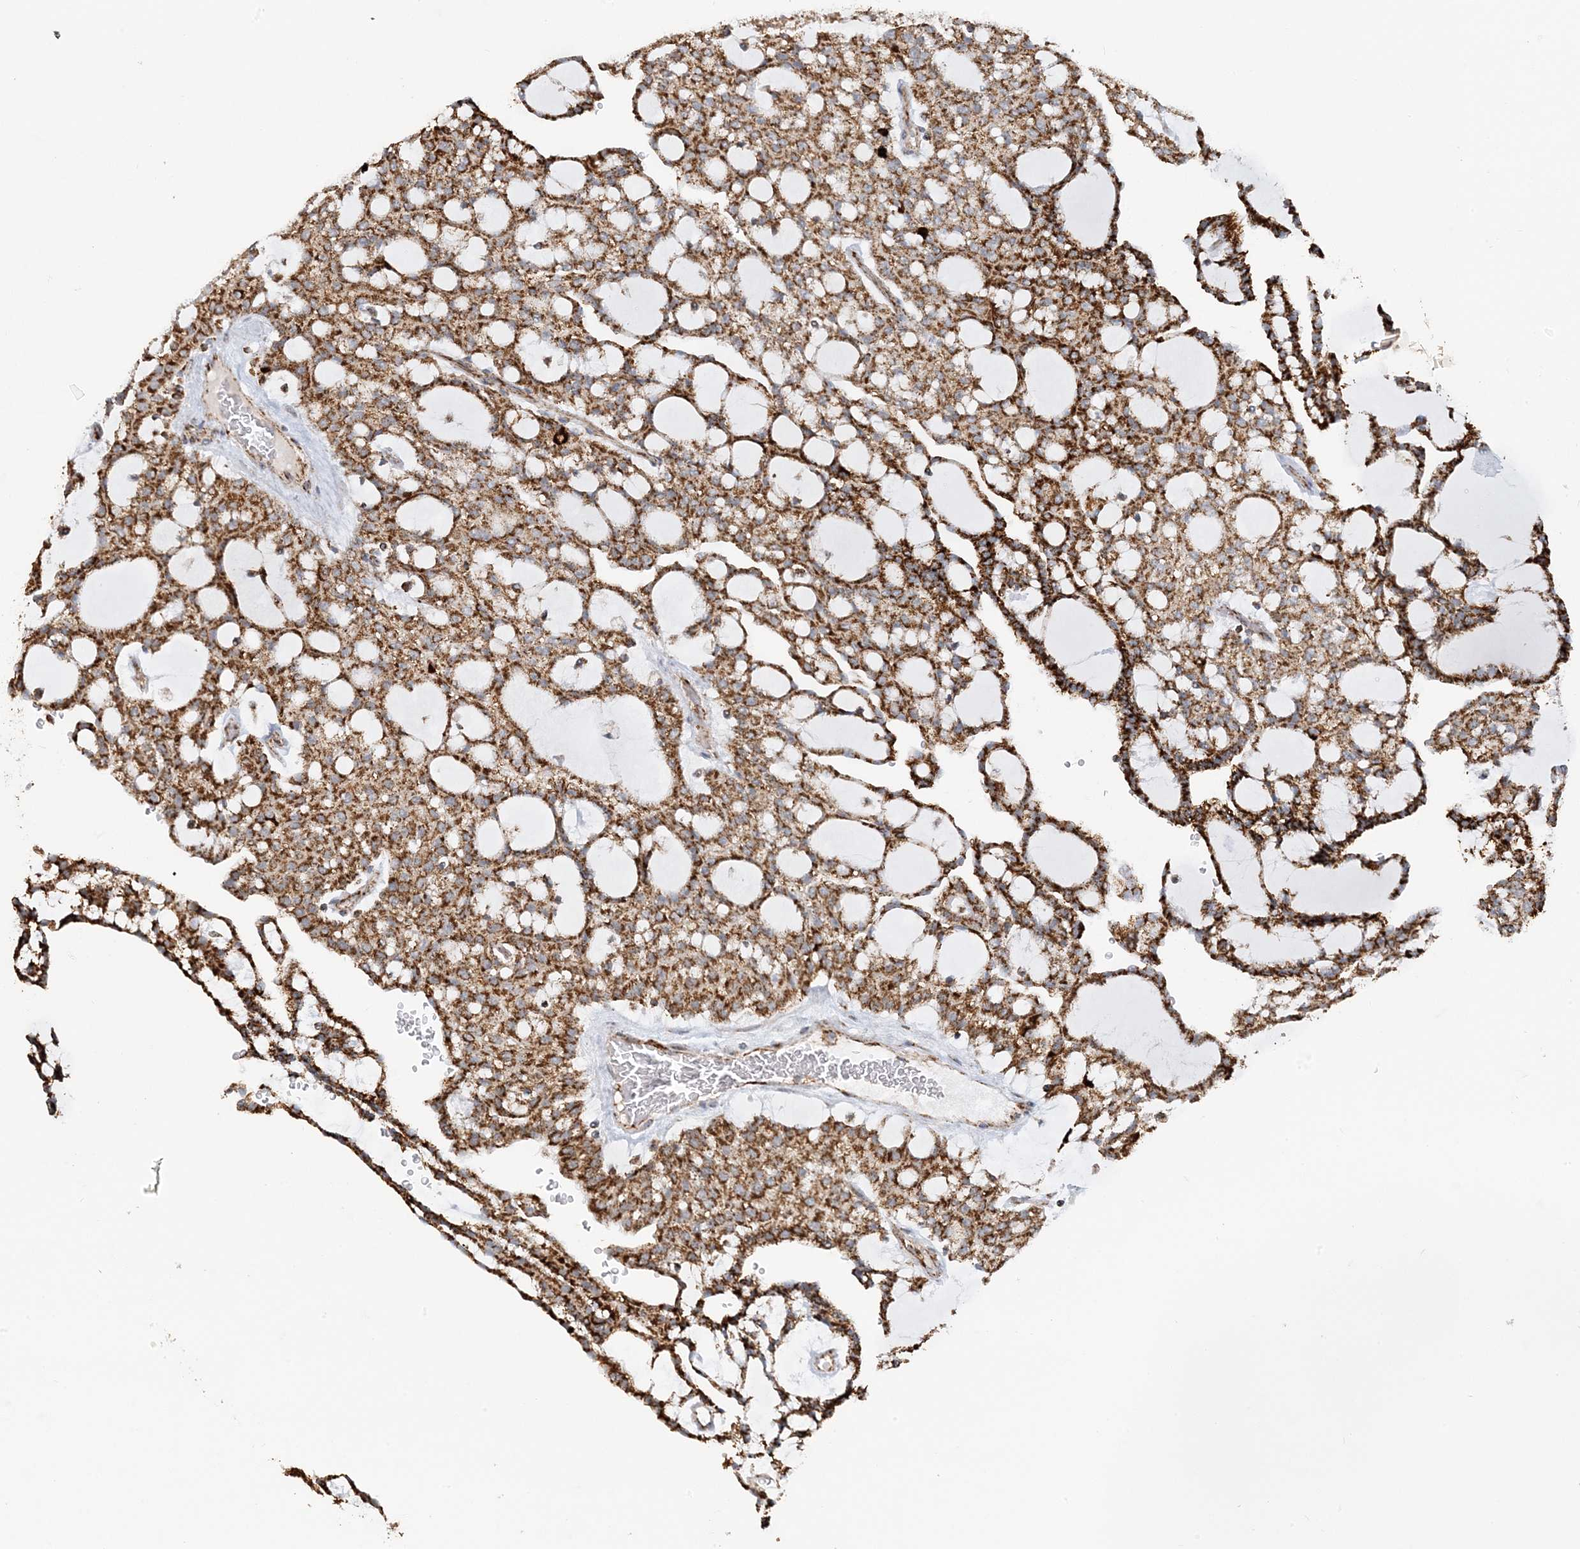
{"staining": {"intensity": "strong", "quantity": ">75%", "location": "cytoplasmic/membranous"}, "tissue": "renal cancer", "cell_type": "Tumor cells", "image_type": "cancer", "snomed": [{"axis": "morphology", "description": "Adenocarcinoma, NOS"}, {"axis": "topography", "description": "Kidney"}], "caption": "Immunohistochemical staining of renal cancer (adenocarcinoma) shows high levels of strong cytoplasmic/membranous staining in approximately >75% of tumor cells. (brown staining indicates protein expression, while blue staining denotes nuclei).", "gene": "MAN1A1", "patient": {"sex": "male", "age": 63}}